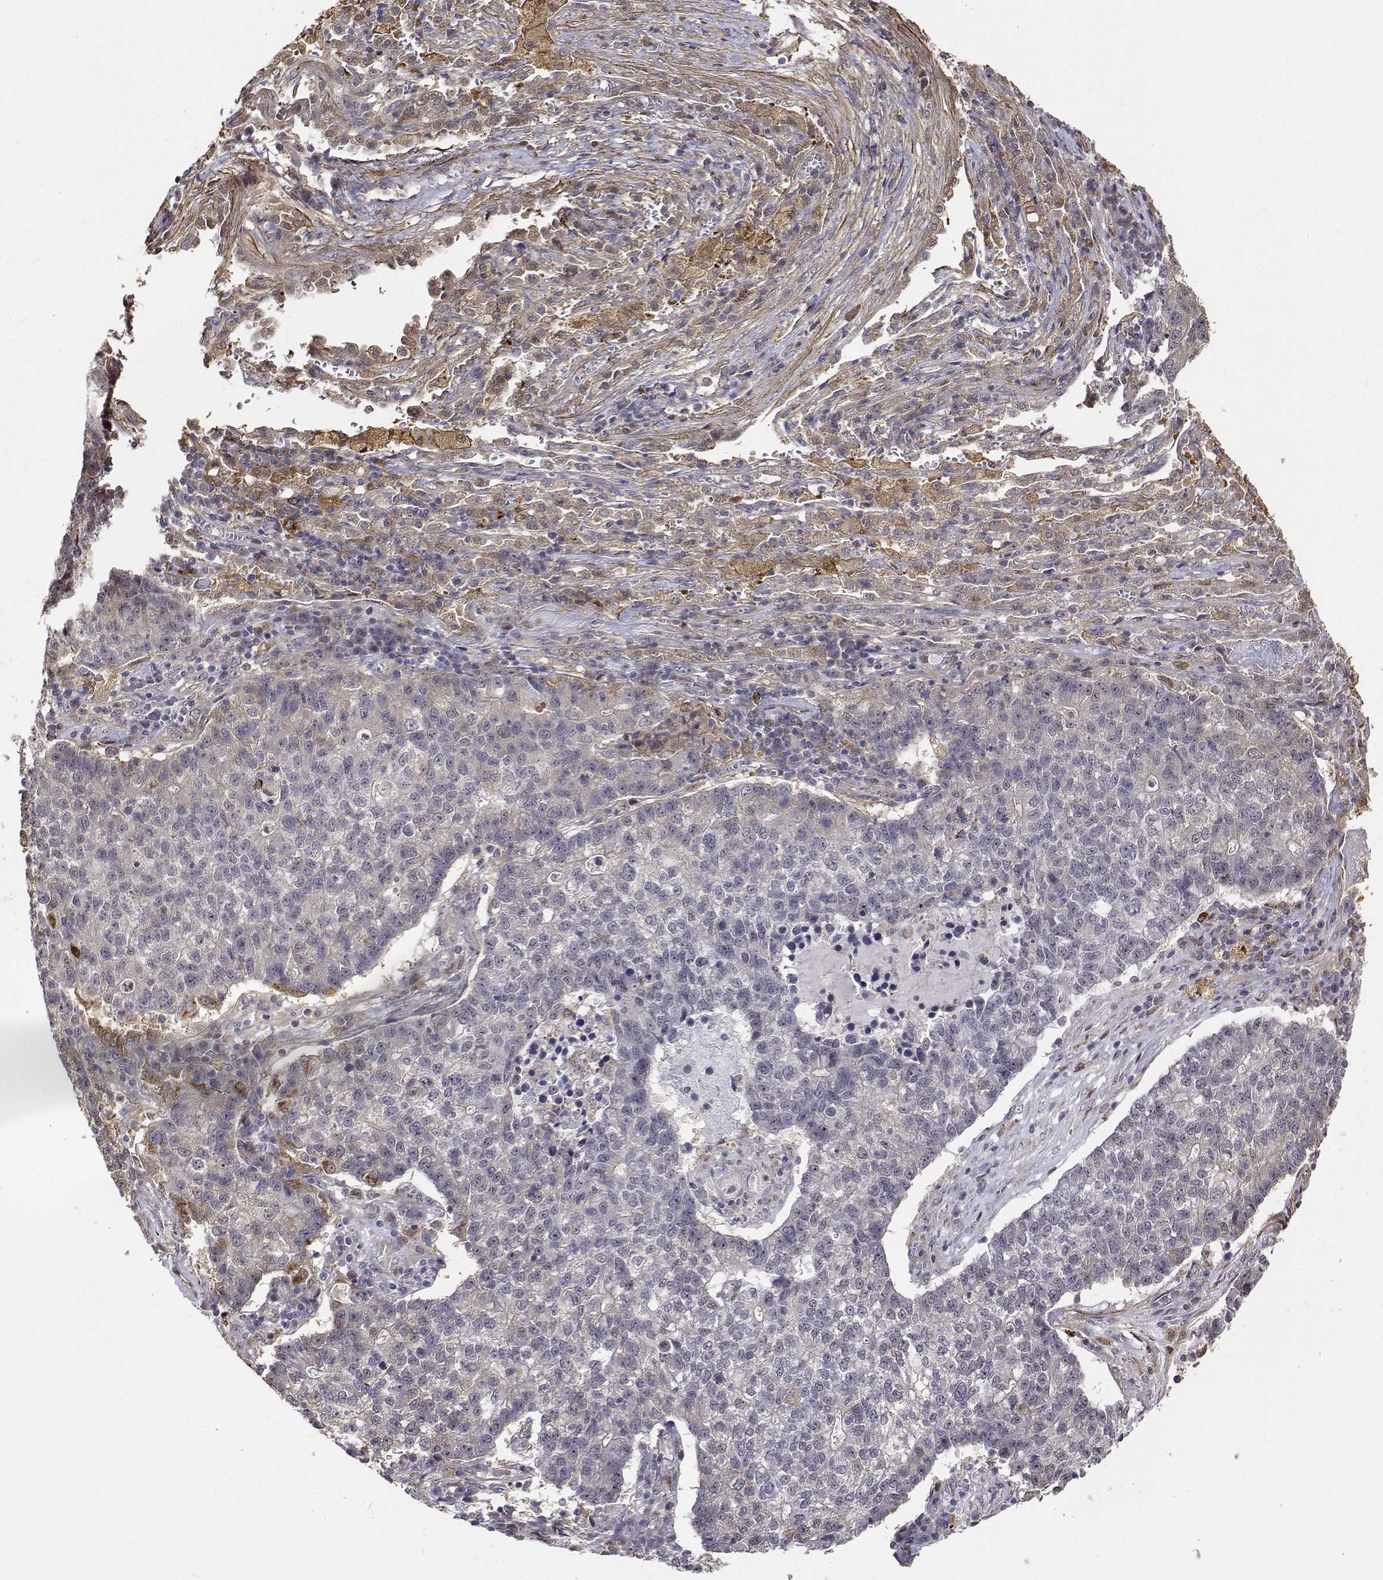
{"staining": {"intensity": "negative", "quantity": "none", "location": "none"}, "tissue": "lung cancer", "cell_type": "Tumor cells", "image_type": "cancer", "snomed": [{"axis": "morphology", "description": "Adenocarcinoma, NOS"}, {"axis": "topography", "description": "Lung"}], "caption": "Immunohistochemical staining of lung adenocarcinoma reveals no significant expression in tumor cells.", "gene": "PCID2", "patient": {"sex": "male", "age": 57}}